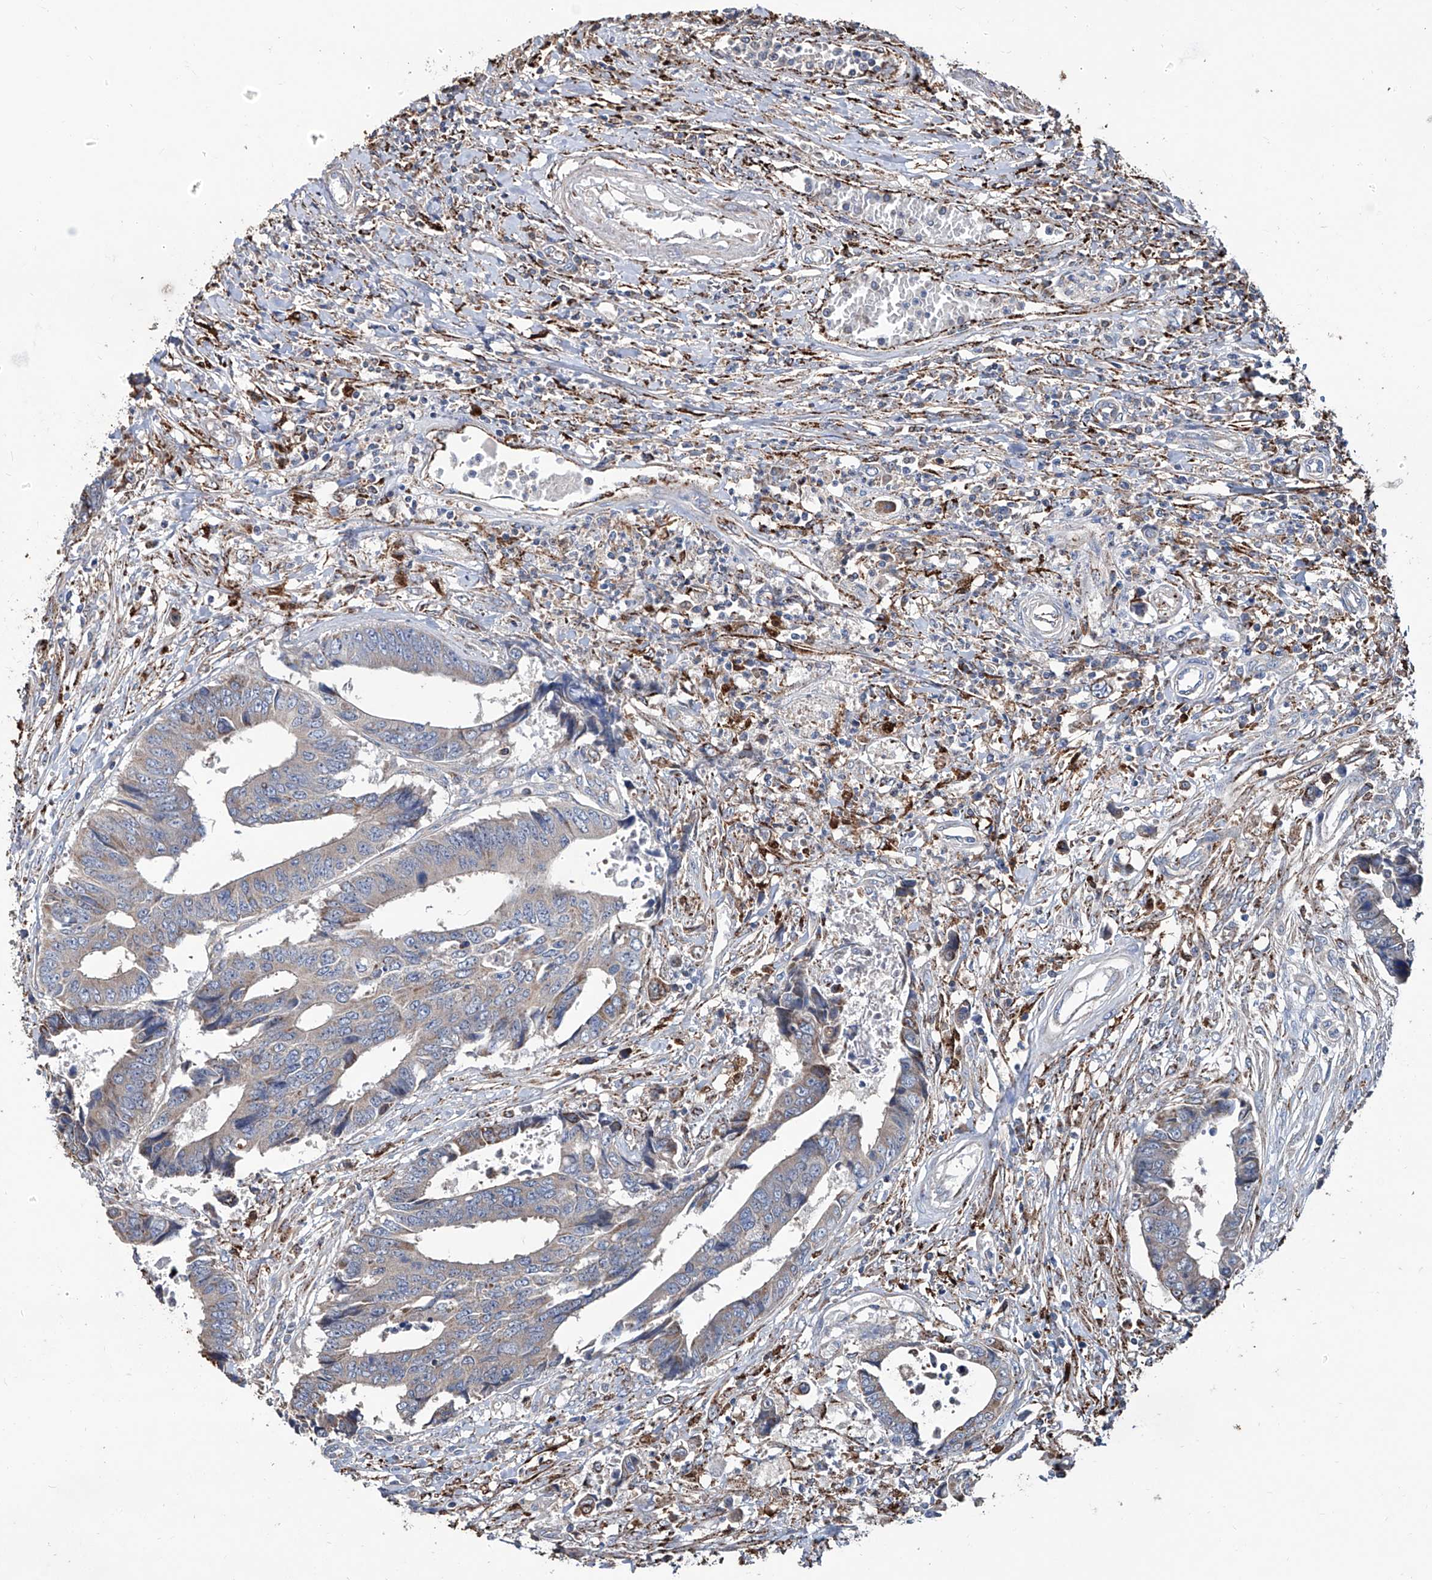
{"staining": {"intensity": "weak", "quantity": "<25%", "location": "cytoplasmic/membranous"}, "tissue": "colorectal cancer", "cell_type": "Tumor cells", "image_type": "cancer", "snomed": [{"axis": "morphology", "description": "Adenocarcinoma, NOS"}, {"axis": "topography", "description": "Rectum"}], "caption": "High power microscopy photomicrograph of an IHC histopathology image of colorectal cancer (adenocarcinoma), revealing no significant positivity in tumor cells. The staining was performed using DAB (3,3'-diaminobenzidine) to visualize the protein expression in brown, while the nuclei were stained in blue with hematoxylin (Magnification: 20x).", "gene": "NHS", "patient": {"sex": "male", "age": 84}}